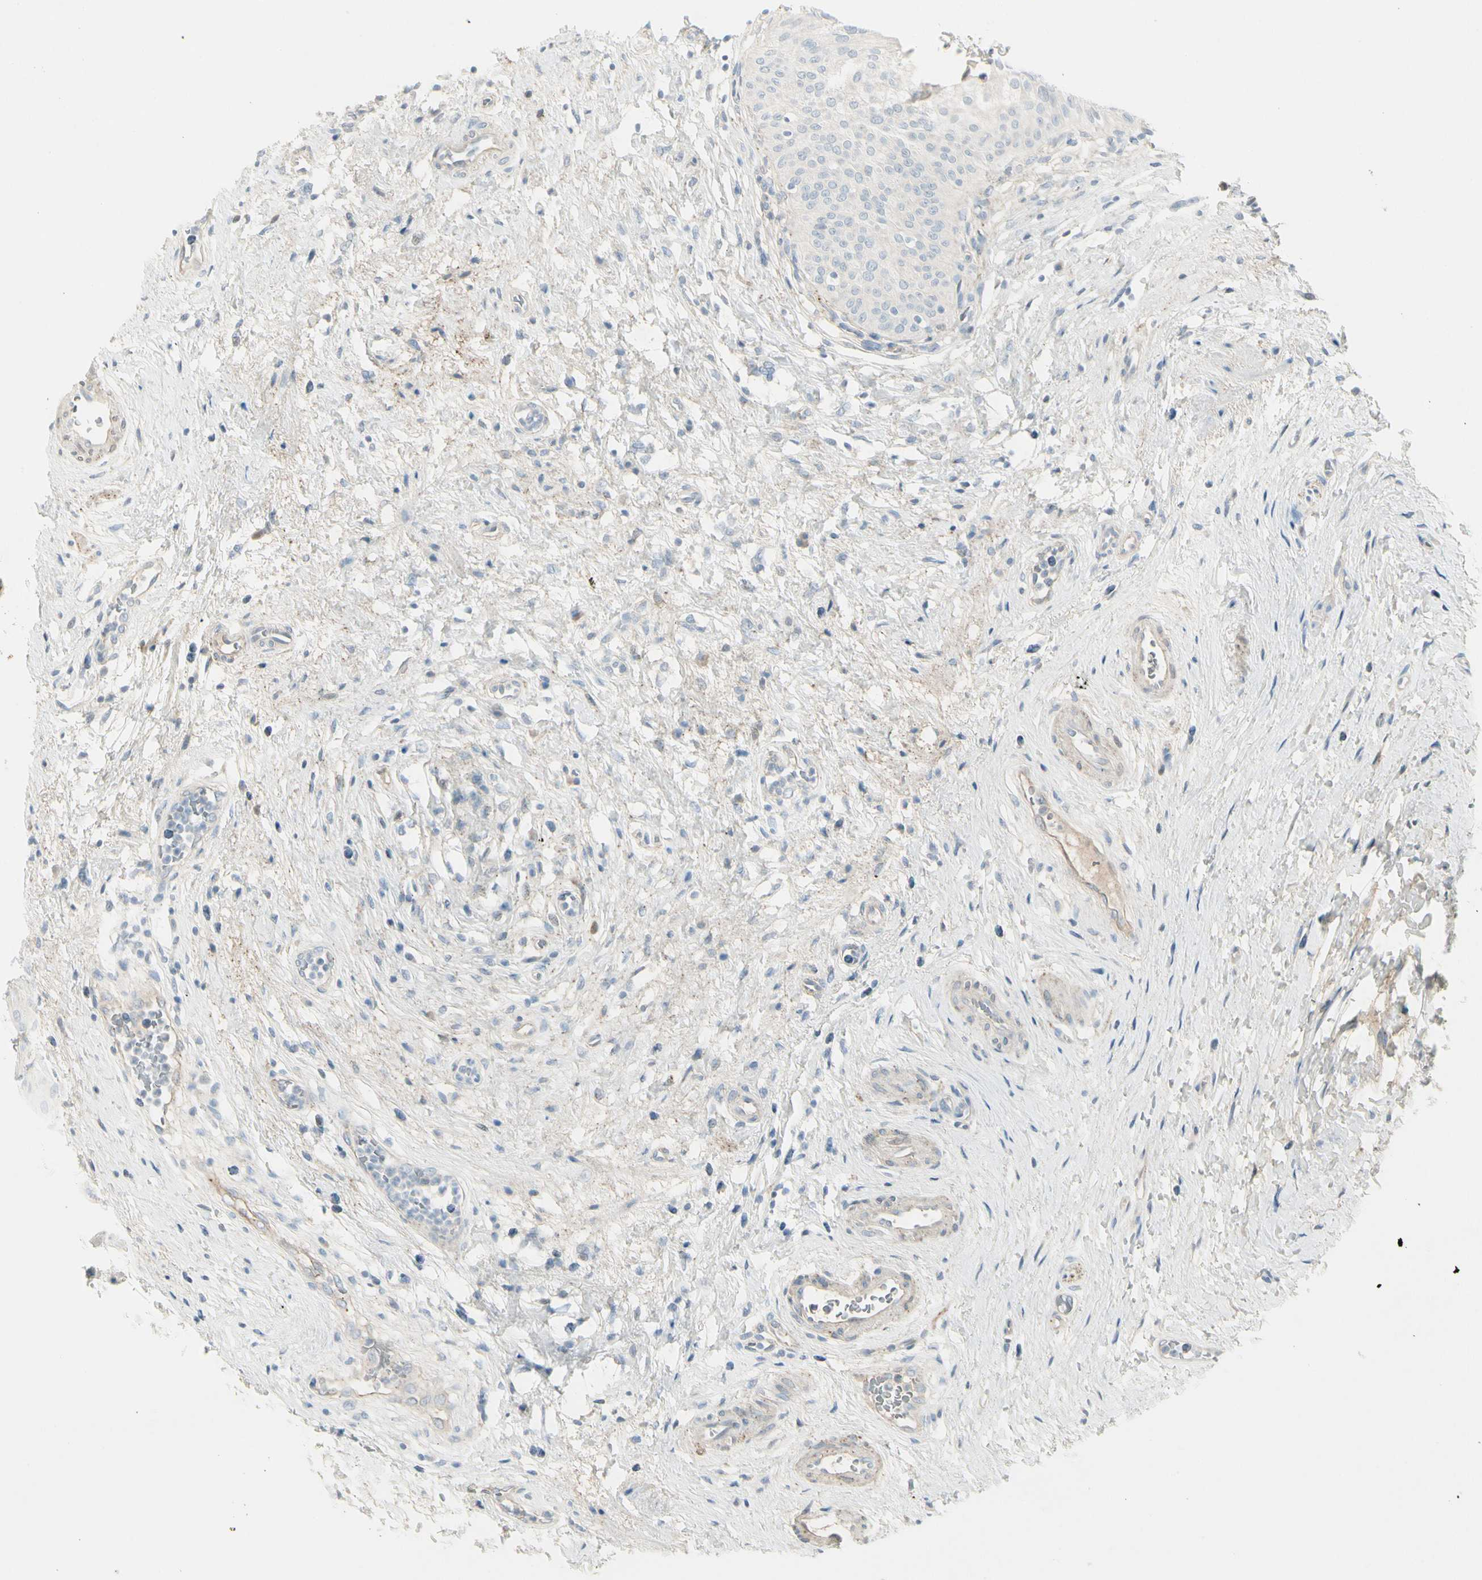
{"staining": {"intensity": "negative", "quantity": "none", "location": "none"}, "tissue": "urinary bladder", "cell_type": "Urothelial cells", "image_type": "normal", "snomed": [{"axis": "morphology", "description": "Normal tissue, NOS"}, {"axis": "morphology", "description": "Urothelial carcinoma, High grade"}, {"axis": "topography", "description": "Urinary bladder"}], "caption": "The histopathology image shows no staining of urothelial cells in normal urinary bladder.", "gene": "CACNA2D1", "patient": {"sex": "male", "age": 46}}